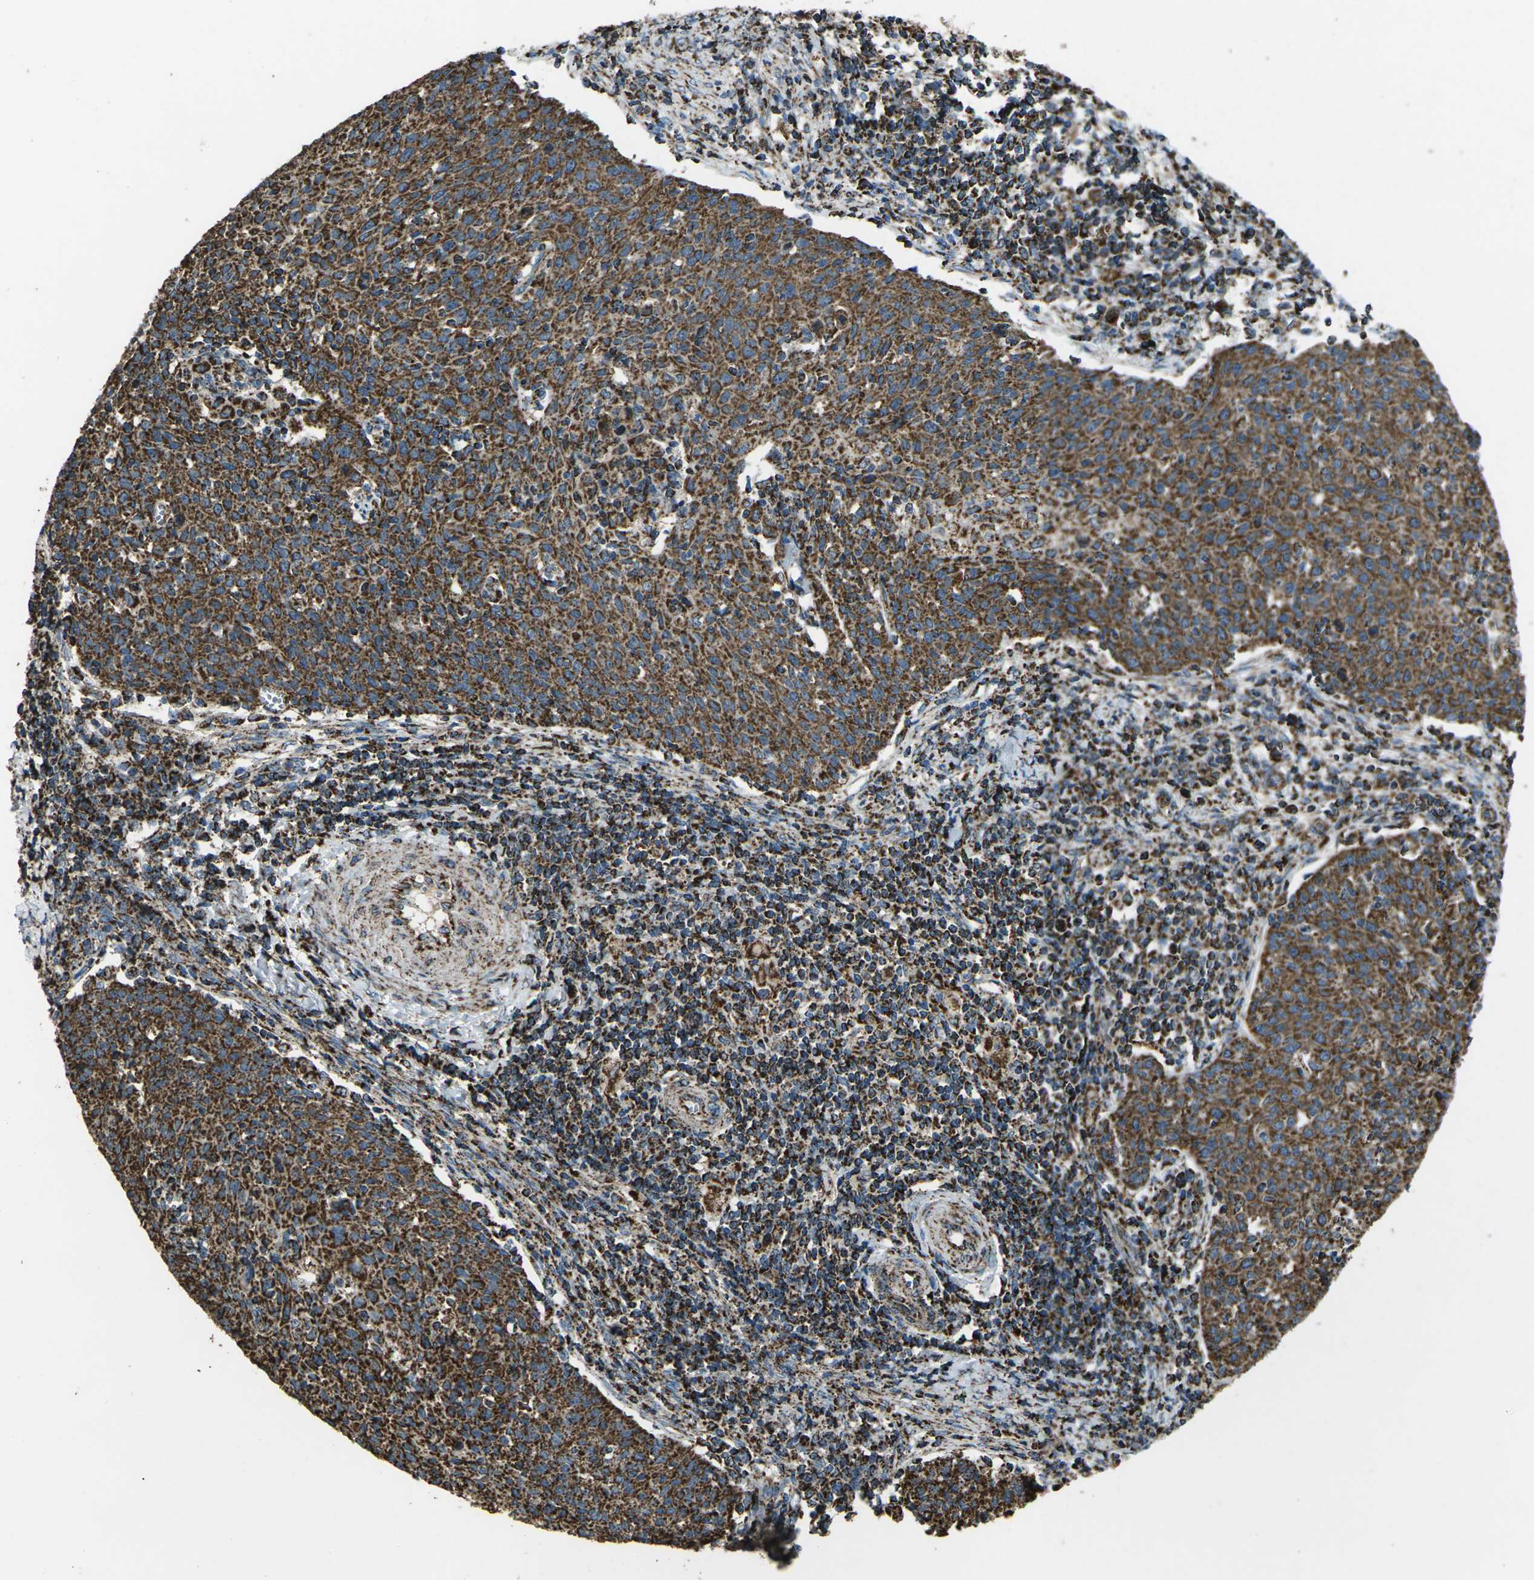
{"staining": {"intensity": "strong", "quantity": ">75%", "location": "cytoplasmic/membranous"}, "tissue": "cervical cancer", "cell_type": "Tumor cells", "image_type": "cancer", "snomed": [{"axis": "morphology", "description": "Squamous cell carcinoma, NOS"}, {"axis": "topography", "description": "Cervix"}], "caption": "Strong cytoplasmic/membranous expression is present in about >75% of tumor cells in squamous cell carcinoma (cervical). The protein of interest is stained brown, and the nuclei are stained in blue (DAB (3,3'-diaminobenzidine) IHC with brightfield microscopy, high magnification).", "gene": "KLHL5", "patient": {"sex": "female", "age": 38}}